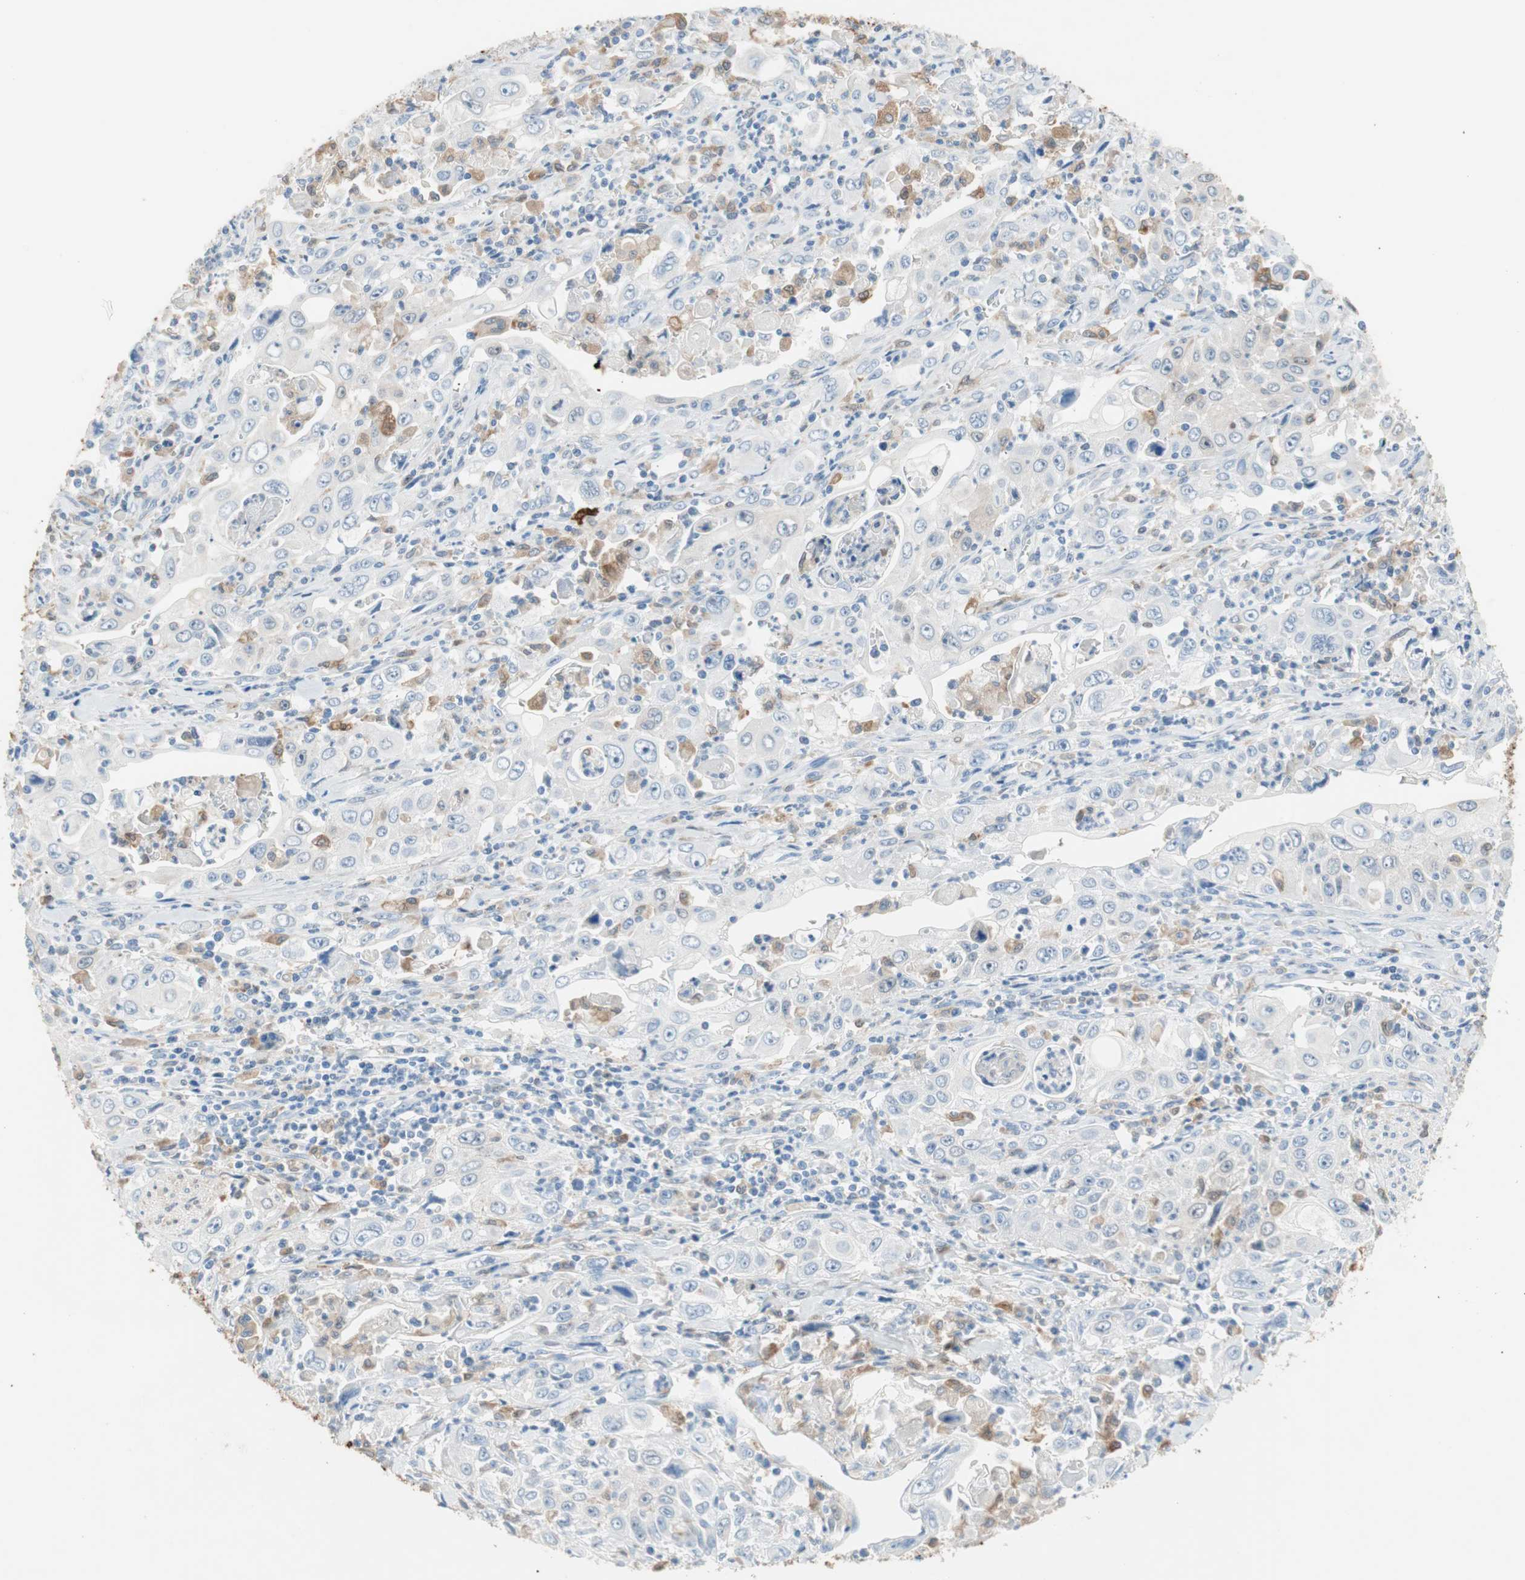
{"staining": {"intensity": "weak", "quantity": "<25%", "location": "cytoplasmic/membranous"}, "tissue": "pancreatic cancer", "cell_type": "Tumor cells", "image_type": "cancer", "snomed": [{"axis": "morphology", "description": "Adenocarcinoma, NOS"}, {"axis": "topography", "description": "Pancreas"}], "caption": "Micrograph shows no significant protein expression in tumor cells of pancreatic adenocarcinoma.", "gene": "GLUL", "patient": {"sex": "male", "age": 70}}